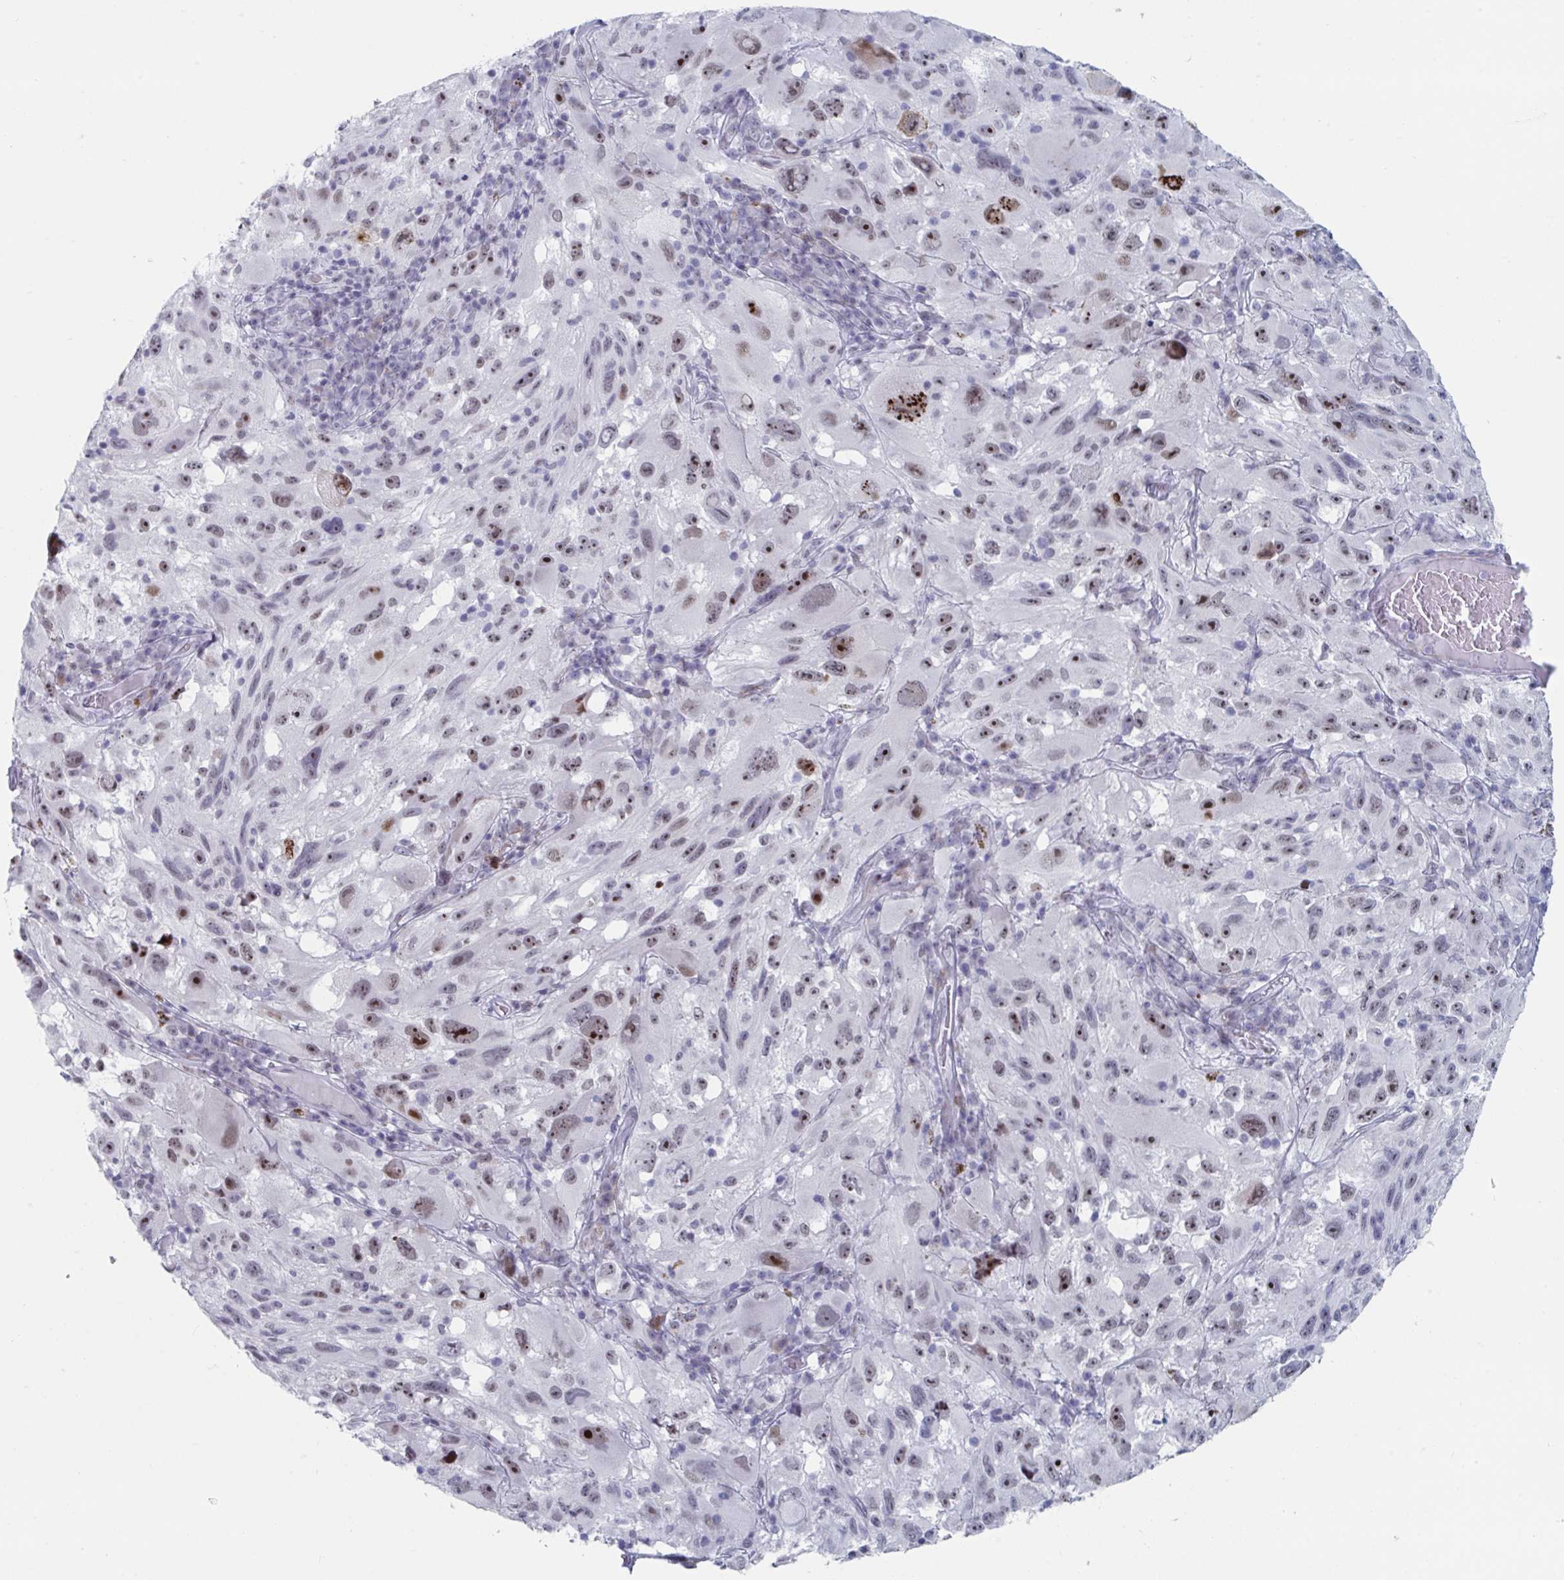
{"staining": {"intensity": "strong", "quantity": "25%-75%", "location": "nuclear"}, "tissue": "melanoma", "cell_type": "Tumor cells", "image_type": "cancer", "snomed": [{"axis": "morphology", "description": "Malignant melanoma, NOS"}, {"axis": "topography", "description": "Skin"}], "caption": "Immunohistochemistry (IHC) staining of malignant melanoma, which reveals high levels of strong nuclear positivity in about 25%-75% of tumor cells indicating strong nuclear protein positivity. The staining was performed using DAB (brown) for protein detection and nuclei were counterstained in hematoxylin (blue).", "gene": "NR1H2", "patient": {"sex": "female", "age": 71}}